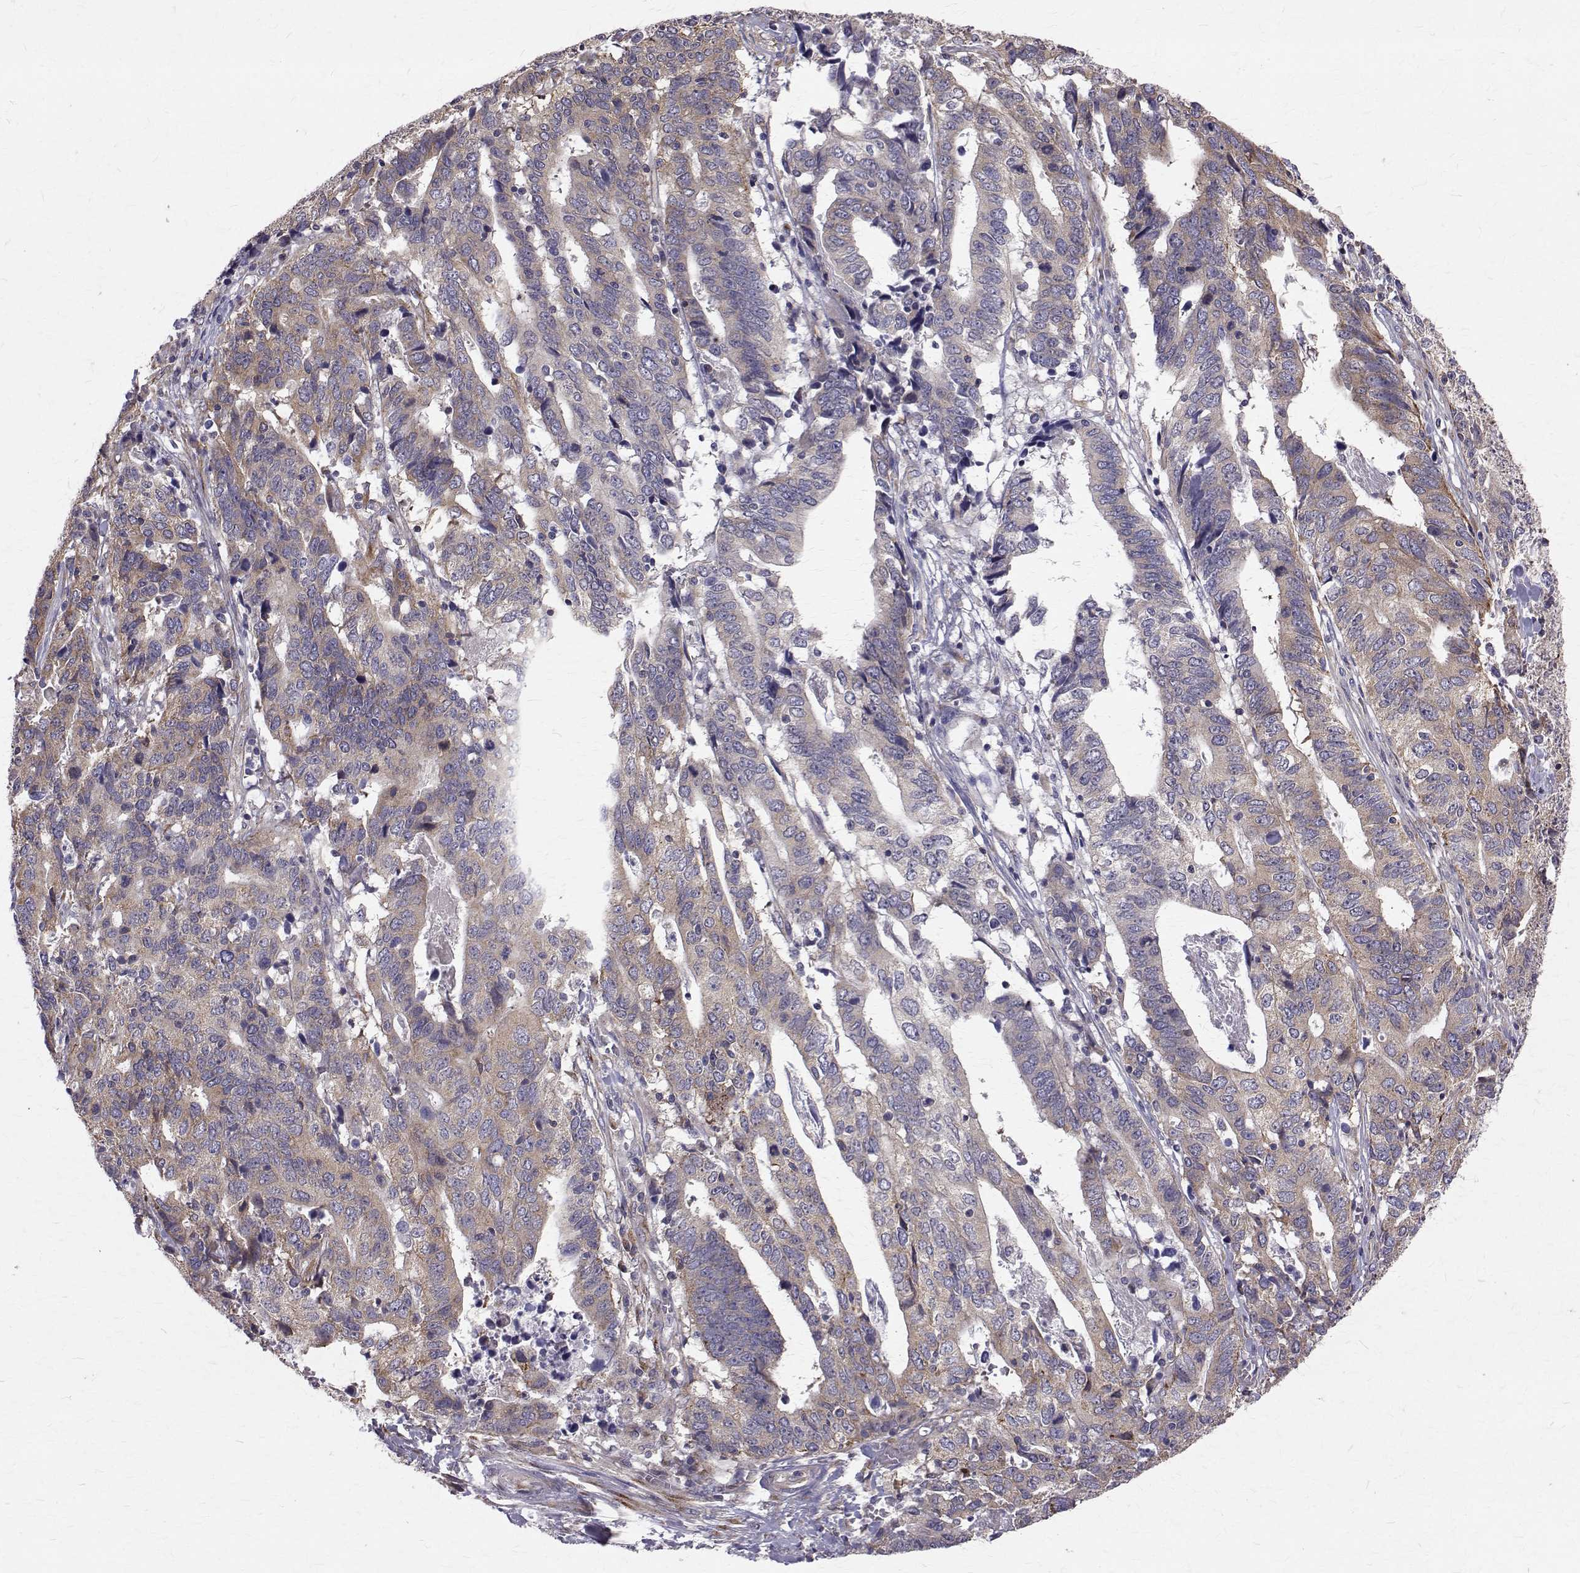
{"staining": {"intensity": "moderate", "quantity": "25%-75%", "location": "cytoplasmic/membranous"}, "tissue": "stomach cancer", "cell_type": "Tumor cells", "image_type": "cancer", "snomed": [{"axis": "morphology", "description": "Adenocarcinoma, NOS"}, {"axis": "topography", "description": "Stomach, upper"}], "caption": "IHC of stomach adenocarcinoma demonstrates medium levels of moderate cytoplasmic/membranous positivity in about 25%-75% of tumor cells.", "gene": "ARFGAP1", "patient": {"sex": "female", "age": 67}}